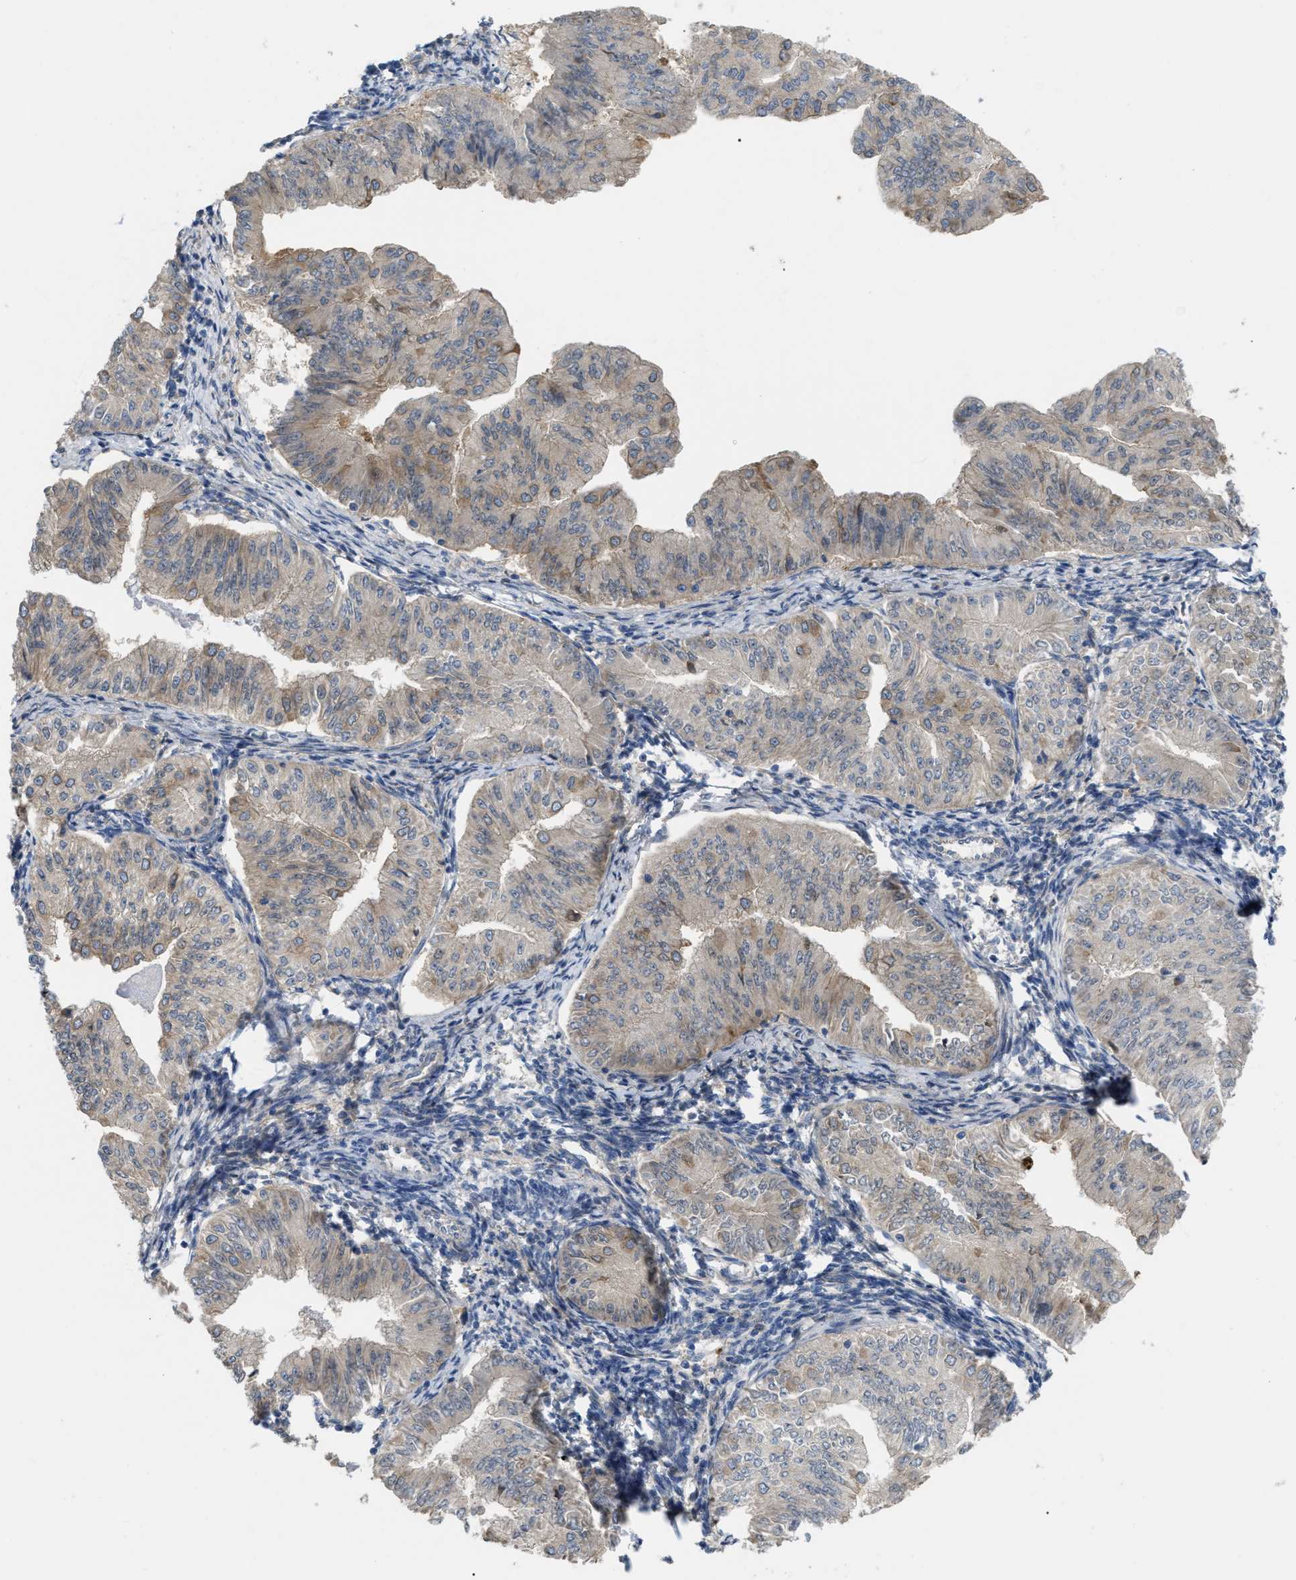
{"staining": {"intensity": "weak", "quantity": "<25%", "location": "cytoplasmic/membranous"}, "tissue": "endometrial cancer", "cell_type": "Tumor cells", "image_type": "cancer", "snomed": [{"axis": "morphology", "description": "Normal tissue, NOS"}, {"axis": "morphology", "description": "Adenocarcinoma, NOS"}, {"axis": "topography", "description": "Endometrium"}], "caption": "An immunohistochemistry (IHC) micrograph of adenocarcinoma (endometrial) is shown. There is no staining in tumor cells of adenocarcinoma (endometrial). (DAB IHC, high magnification).", "gene": "DHX58", "patient": {"sex": "female", "age": 53}}